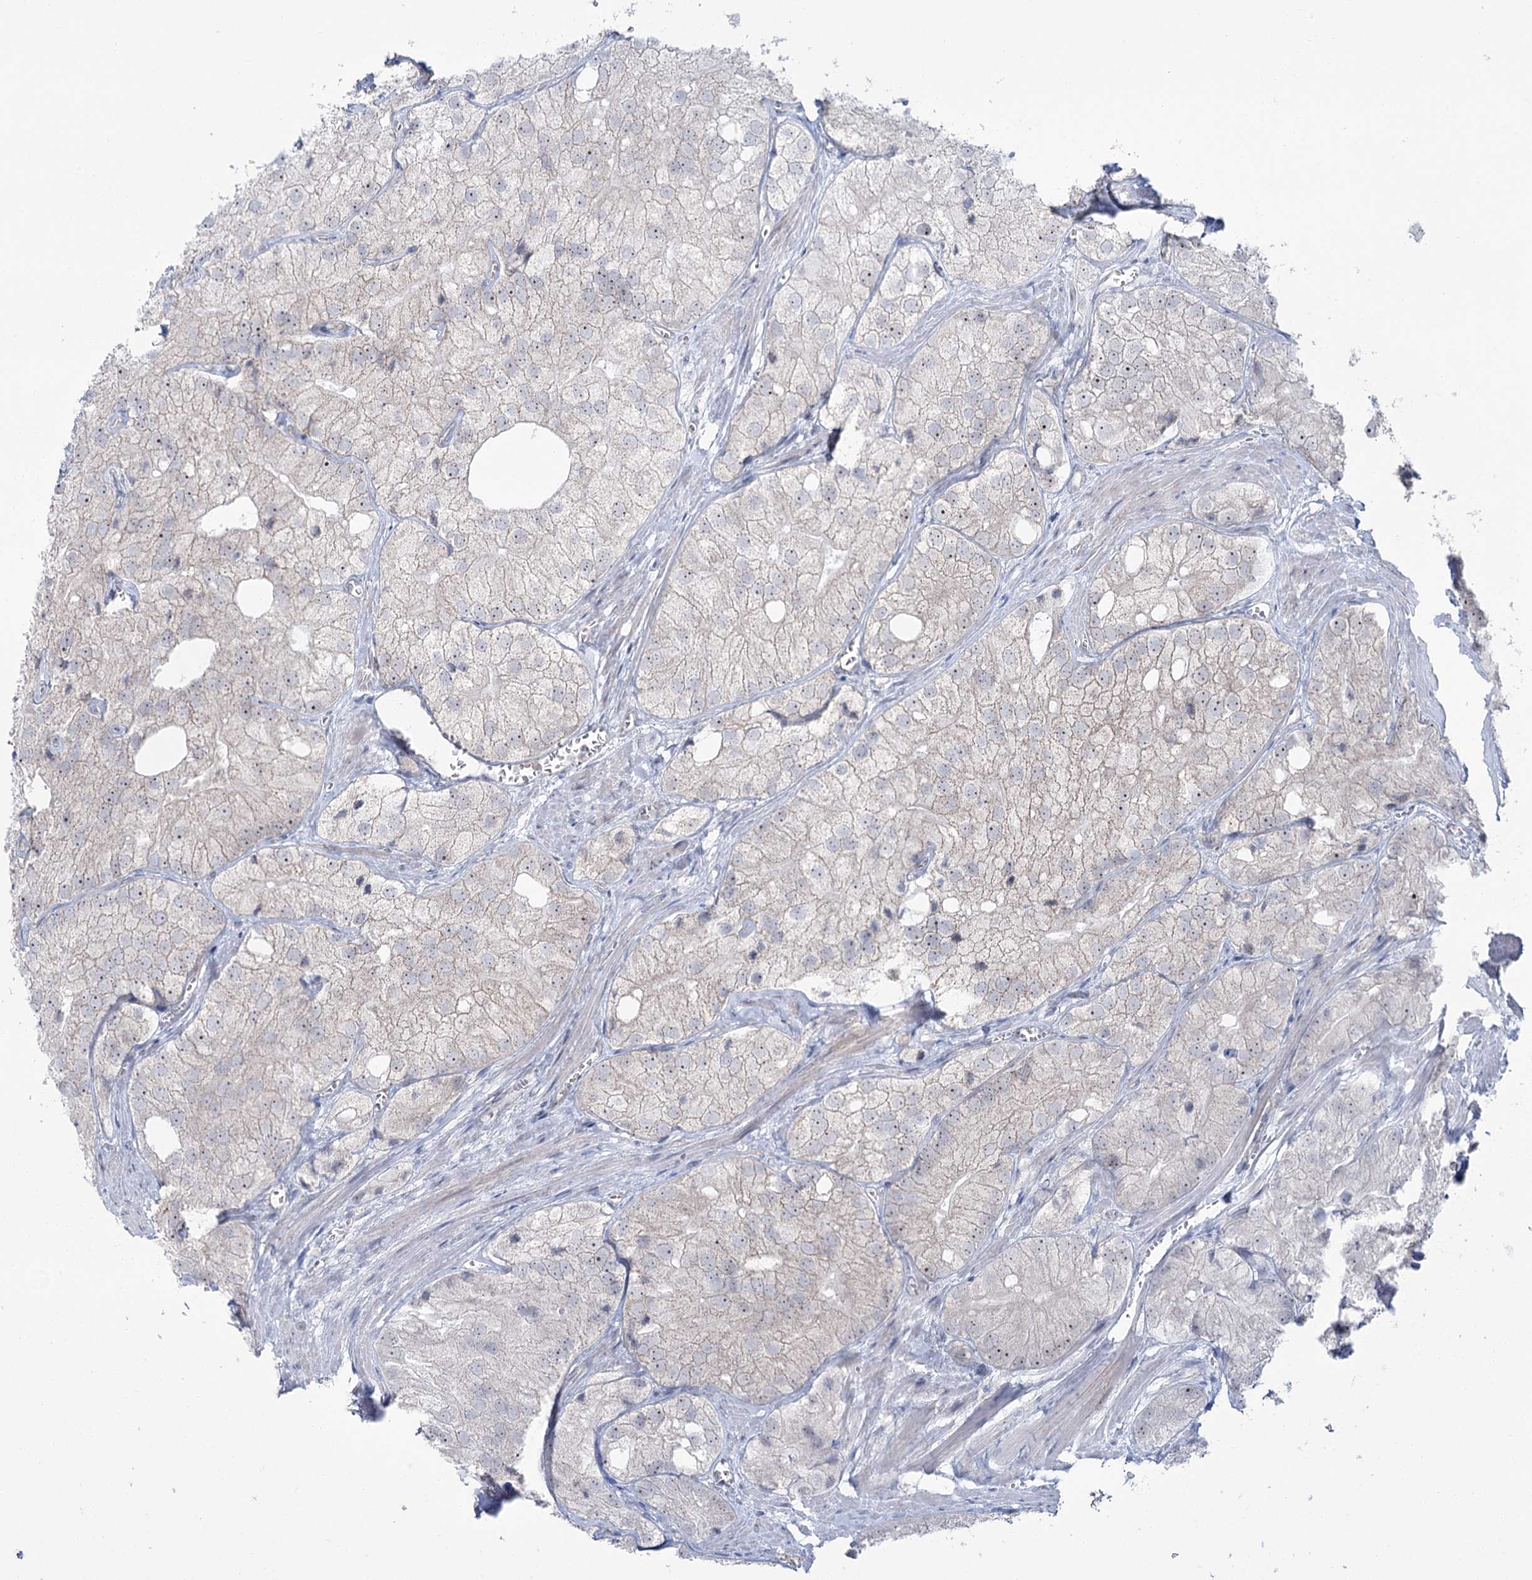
{"staining": {"intensity": "negative", "quantity": "none", "location": "none"}, "tissue": "prostate cancer", "cell_type": "Tumor cells", "image_type": "cancer", "snomed": [{"axis": "morphology", "description": "Adenocarcinoma, Low grade"}, {"axis": "topography", "description": "Prostate"}], "caption": "IHC histopathology image of neoplastic tissue: prostate cancer stained with DAB reveals no significant protein expression in tumor cells.", "gene": "STEEP1", "patient": {"sex": "male", "age": 69}}